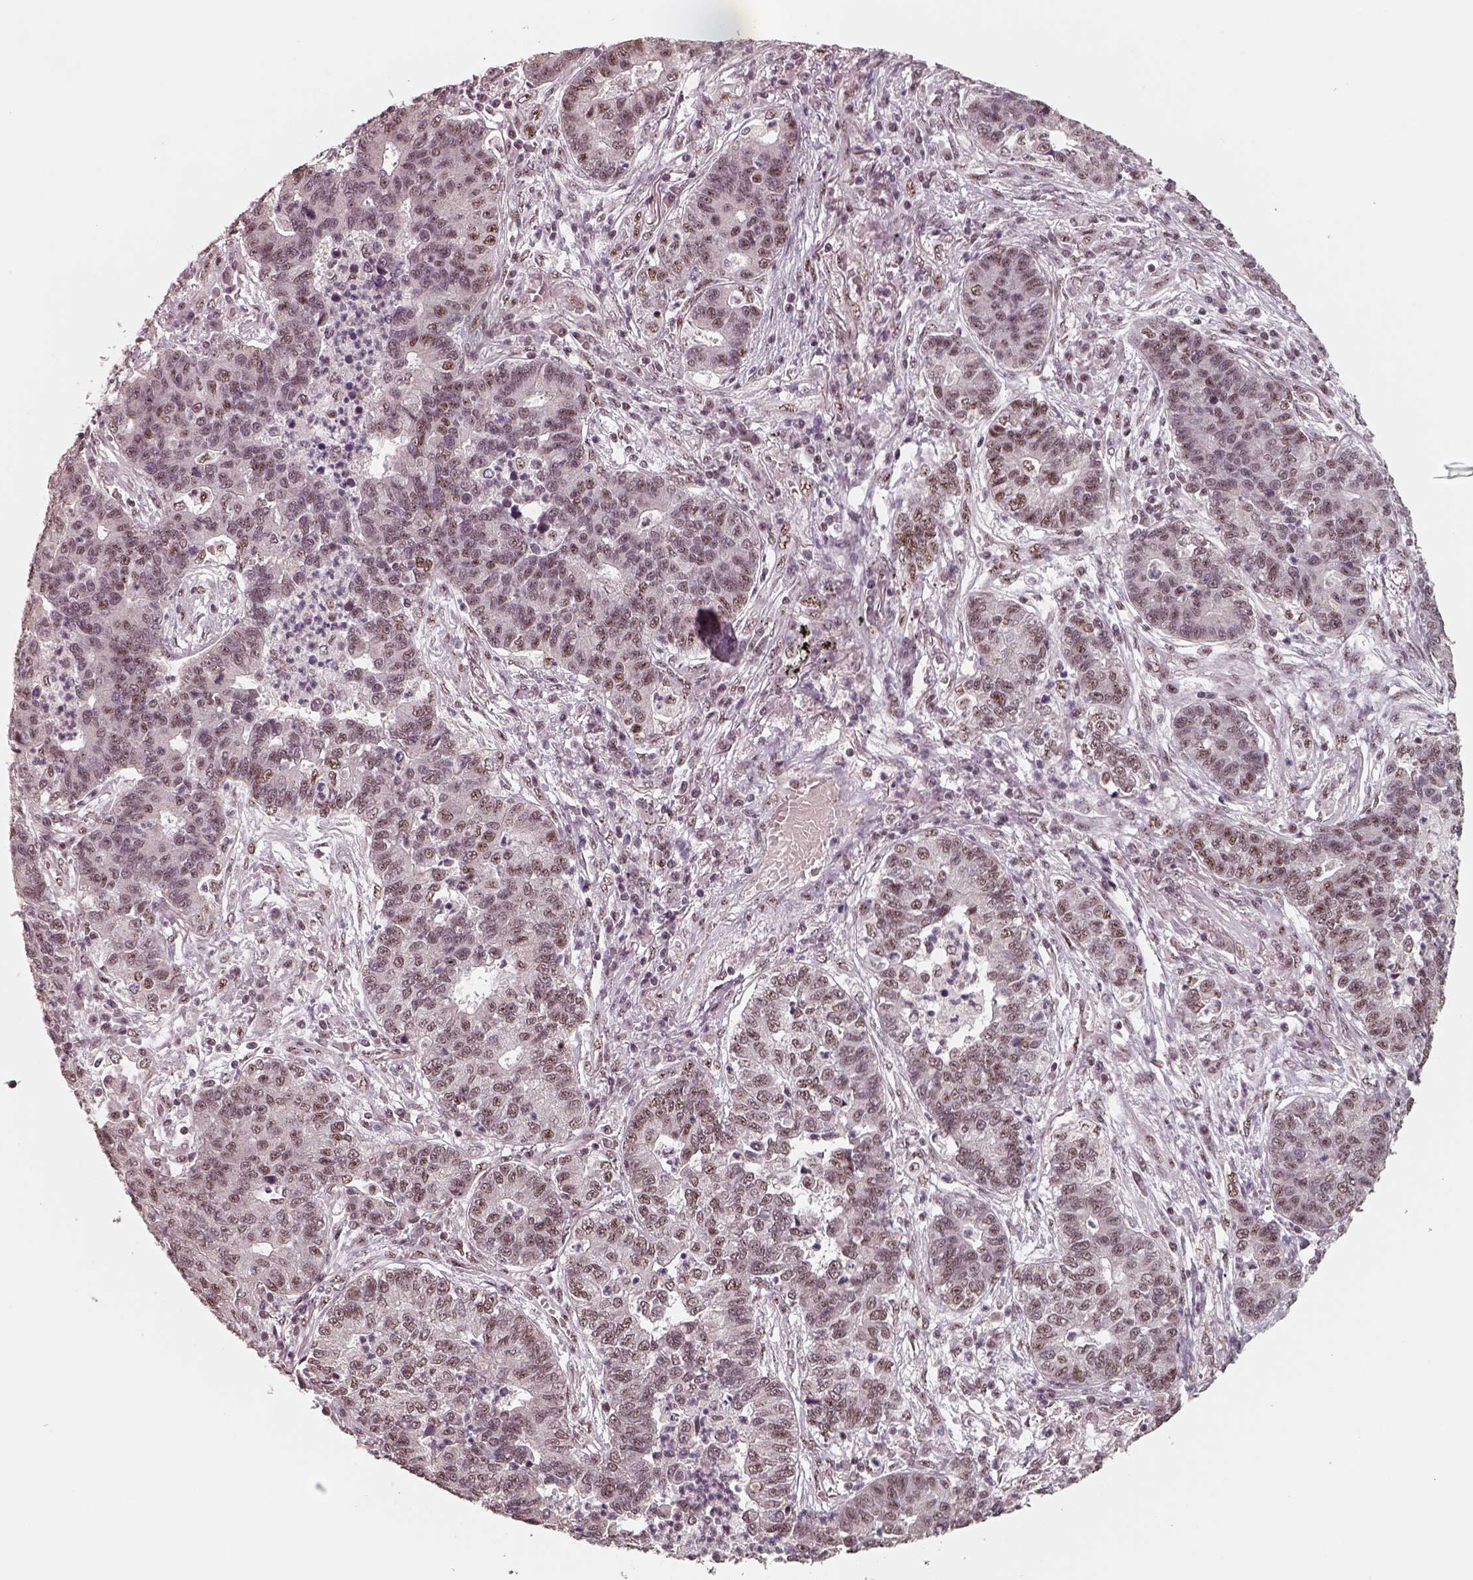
{"staining": {"intensity": "weak", "quantity": ">75%", "location": "nuclear"}, "tissue": "lung cancer", "cell_type": "Tumor cells", "image_type": "cancer", "snomed": [{"axis": "morphology", "description": "Adenocarcinoma, NOS"}, {"axis": "topography", "description": "Lung"}], "caption": "A histopathology image of human lung cancer stained for a protein exhibits weak nuclear brown staining in tumor cells. (DAB (3,3'-diaminobenzidine) IHC, brown staining for protein, blue staining for nuclei).", "gene": "ATXN7L3", "patient": {"sex": "female", "age": 57}}